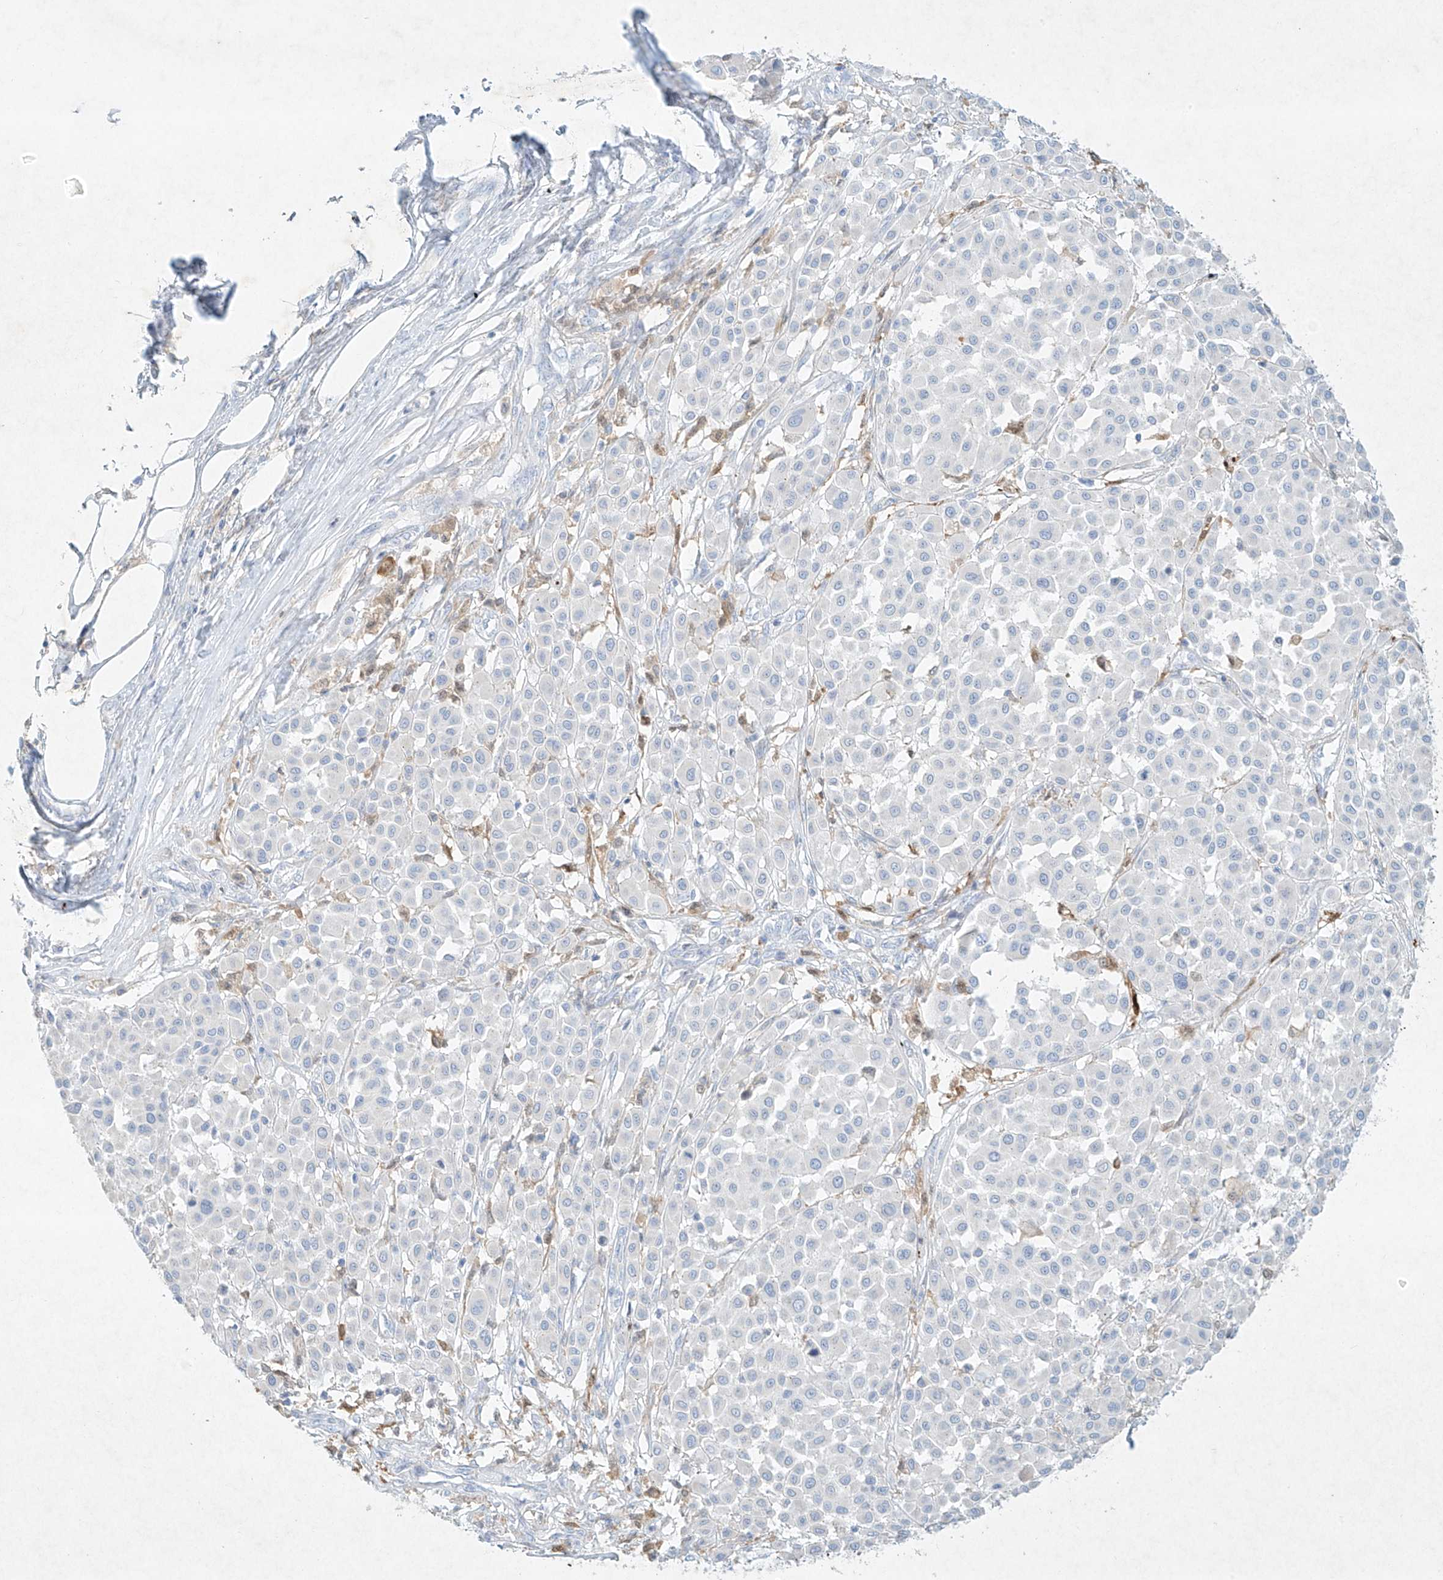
{"staining": {"intensity": "negative", "quantity": "none", "location": "none"}, "tissue": "melanoma", "cell_type": "Tumor cells", "image_type": "cancer", "snomed": [{"axis": "morphology", "description": "Malignant melanoma, Metastatic site"}, {"axis": "topography", "description": "Soft tissue"}], "caption": "Tumor cells are negative for brown protein staining in melanoma.", "gene": "PLEK", "patient": {"sex": "male", "age": 41}}